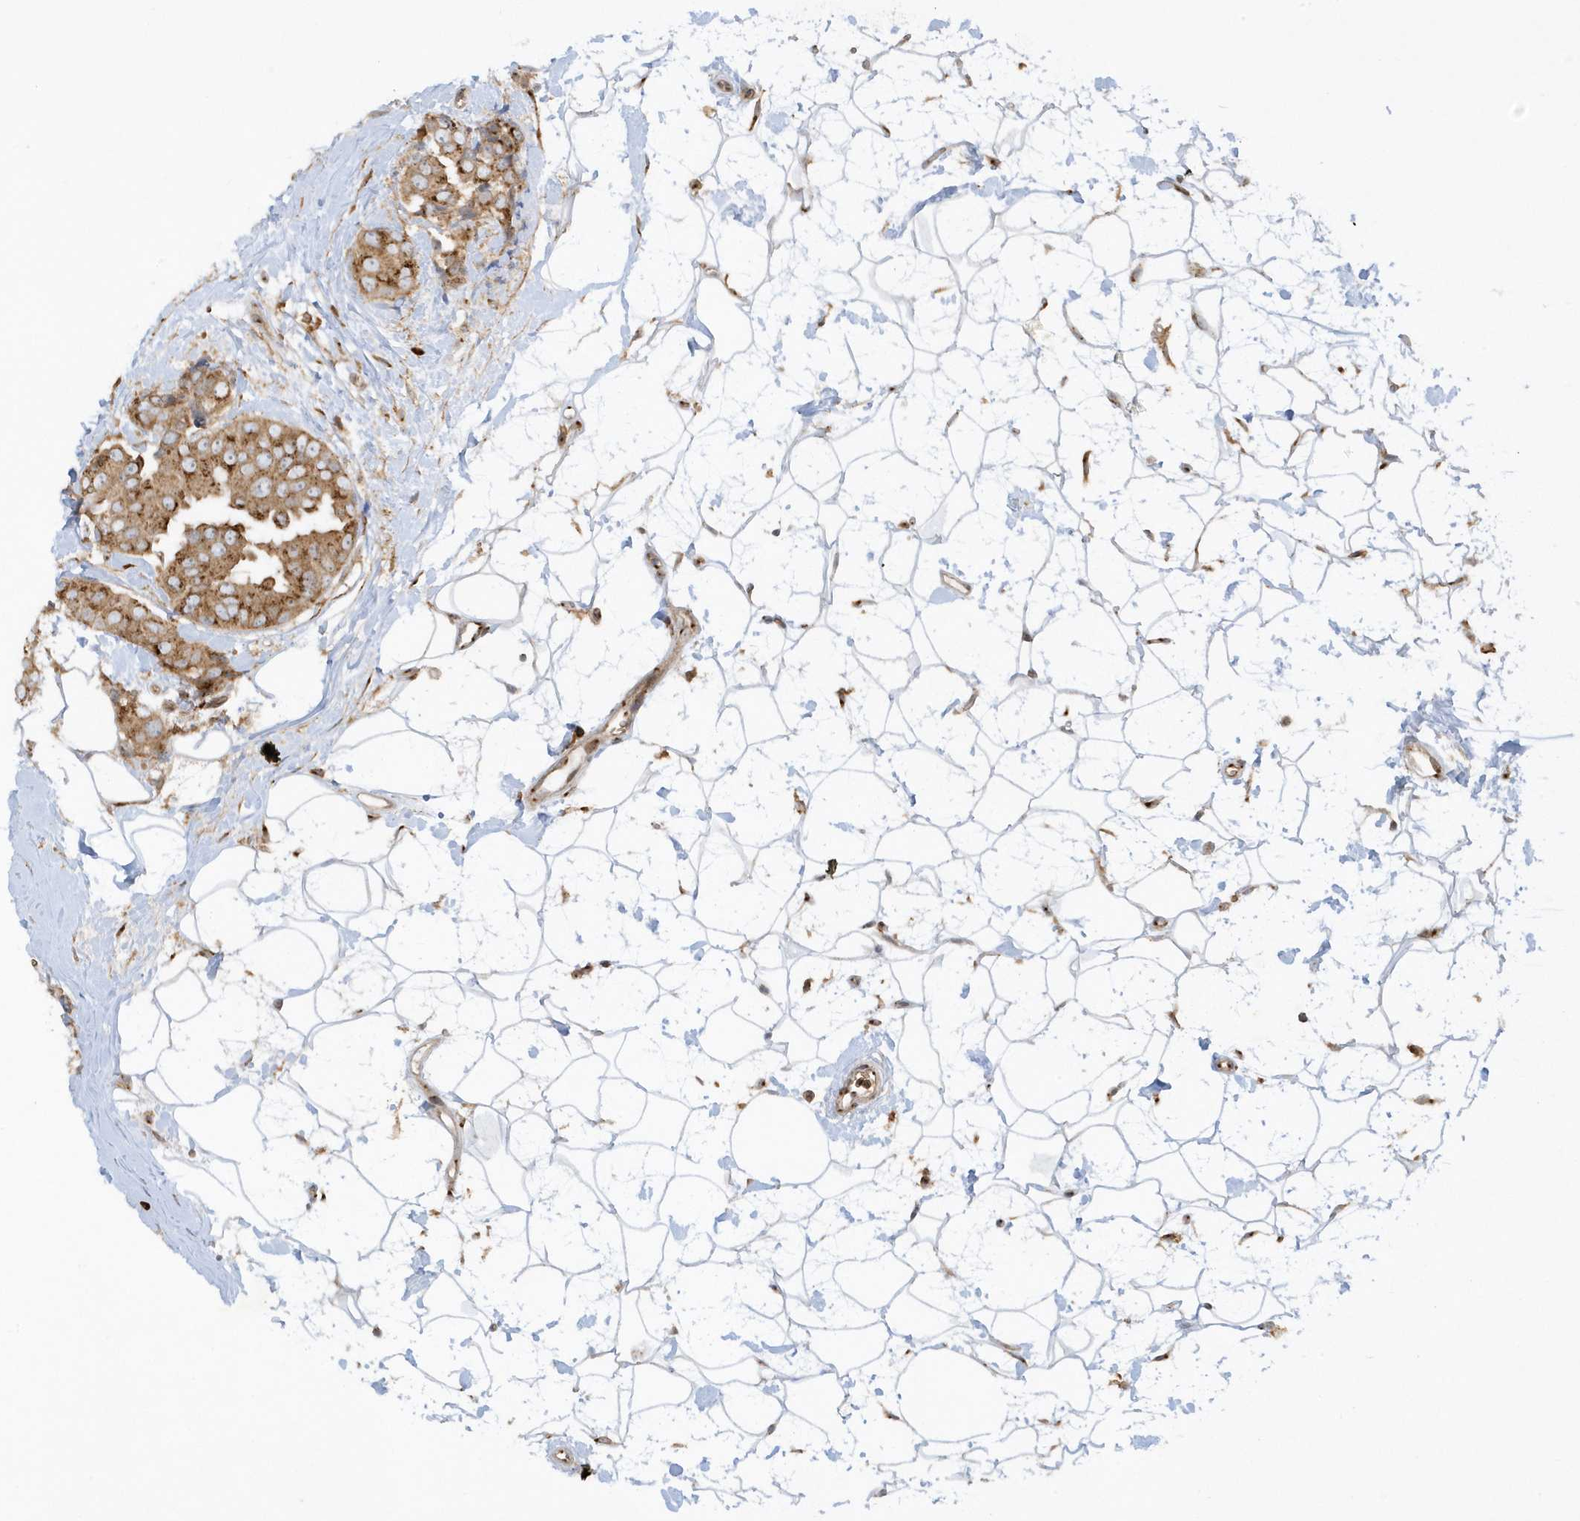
{"staining": {"intensity": "moderate", "quantity": ">75%", "location": "cytoplasmic/membranous"}, "tissue": "breast cancer", "cell_type": "Tumor cells", "image_type": "cancer", "snomed": [{"axis": "morphology", "description": "Normal tissue, NOS"}, {"axis": "morphology", "description": "Duct carcinoma"}, {"axis": "topography", "description": "Breast"}], "caption": "Immunohistochemical staining of human breast cancer demonstrates moderate cytoplasmic/membranous protein positivity in about >75% of tumor cells.", "gene": "RPP40", "patient": {"sex": "female", "age": 39}}